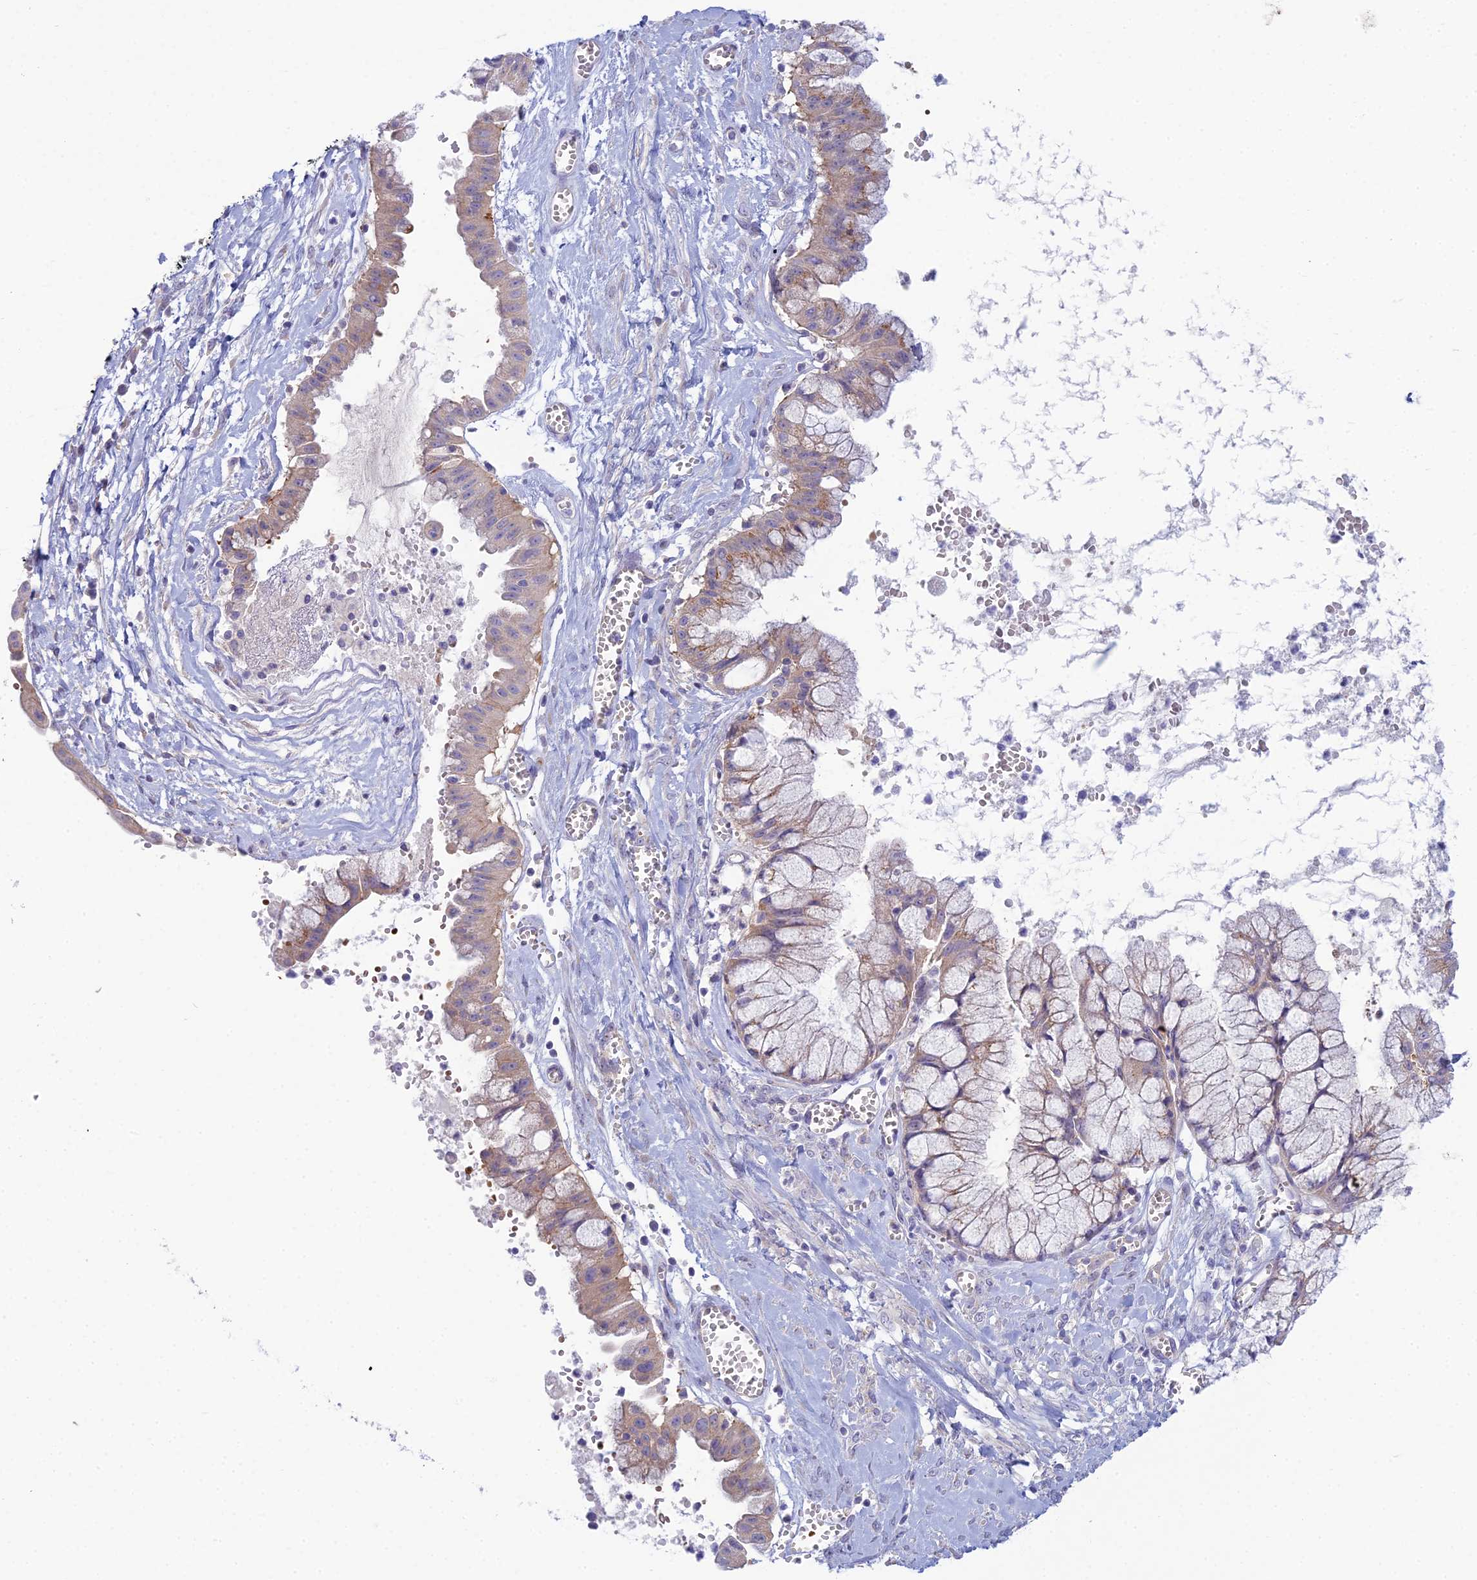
{"staining": {"intensity": "moderate", "quantity": "25%-75%", "location": "cytoplasmic/membranous"}, "tissue": "ovarian cancer", "cell_type": "Tumor cells", "image_type": "cancer", "snomed": [{"axis": "morphology", "description": "Cystadenocarcinoma, mucinous, NOS"}, {"axis": "topography", "description": "Ovary"}], "caption": "A medium amount of moderate cytoplasmic/membranous expression is appreciated in about 25%-75% of tumor cells in ovarian mucinous cystadenocarcinoma tissue.", "gene": "ZNF564", "patient": {"sex": "female", "age": 70}}